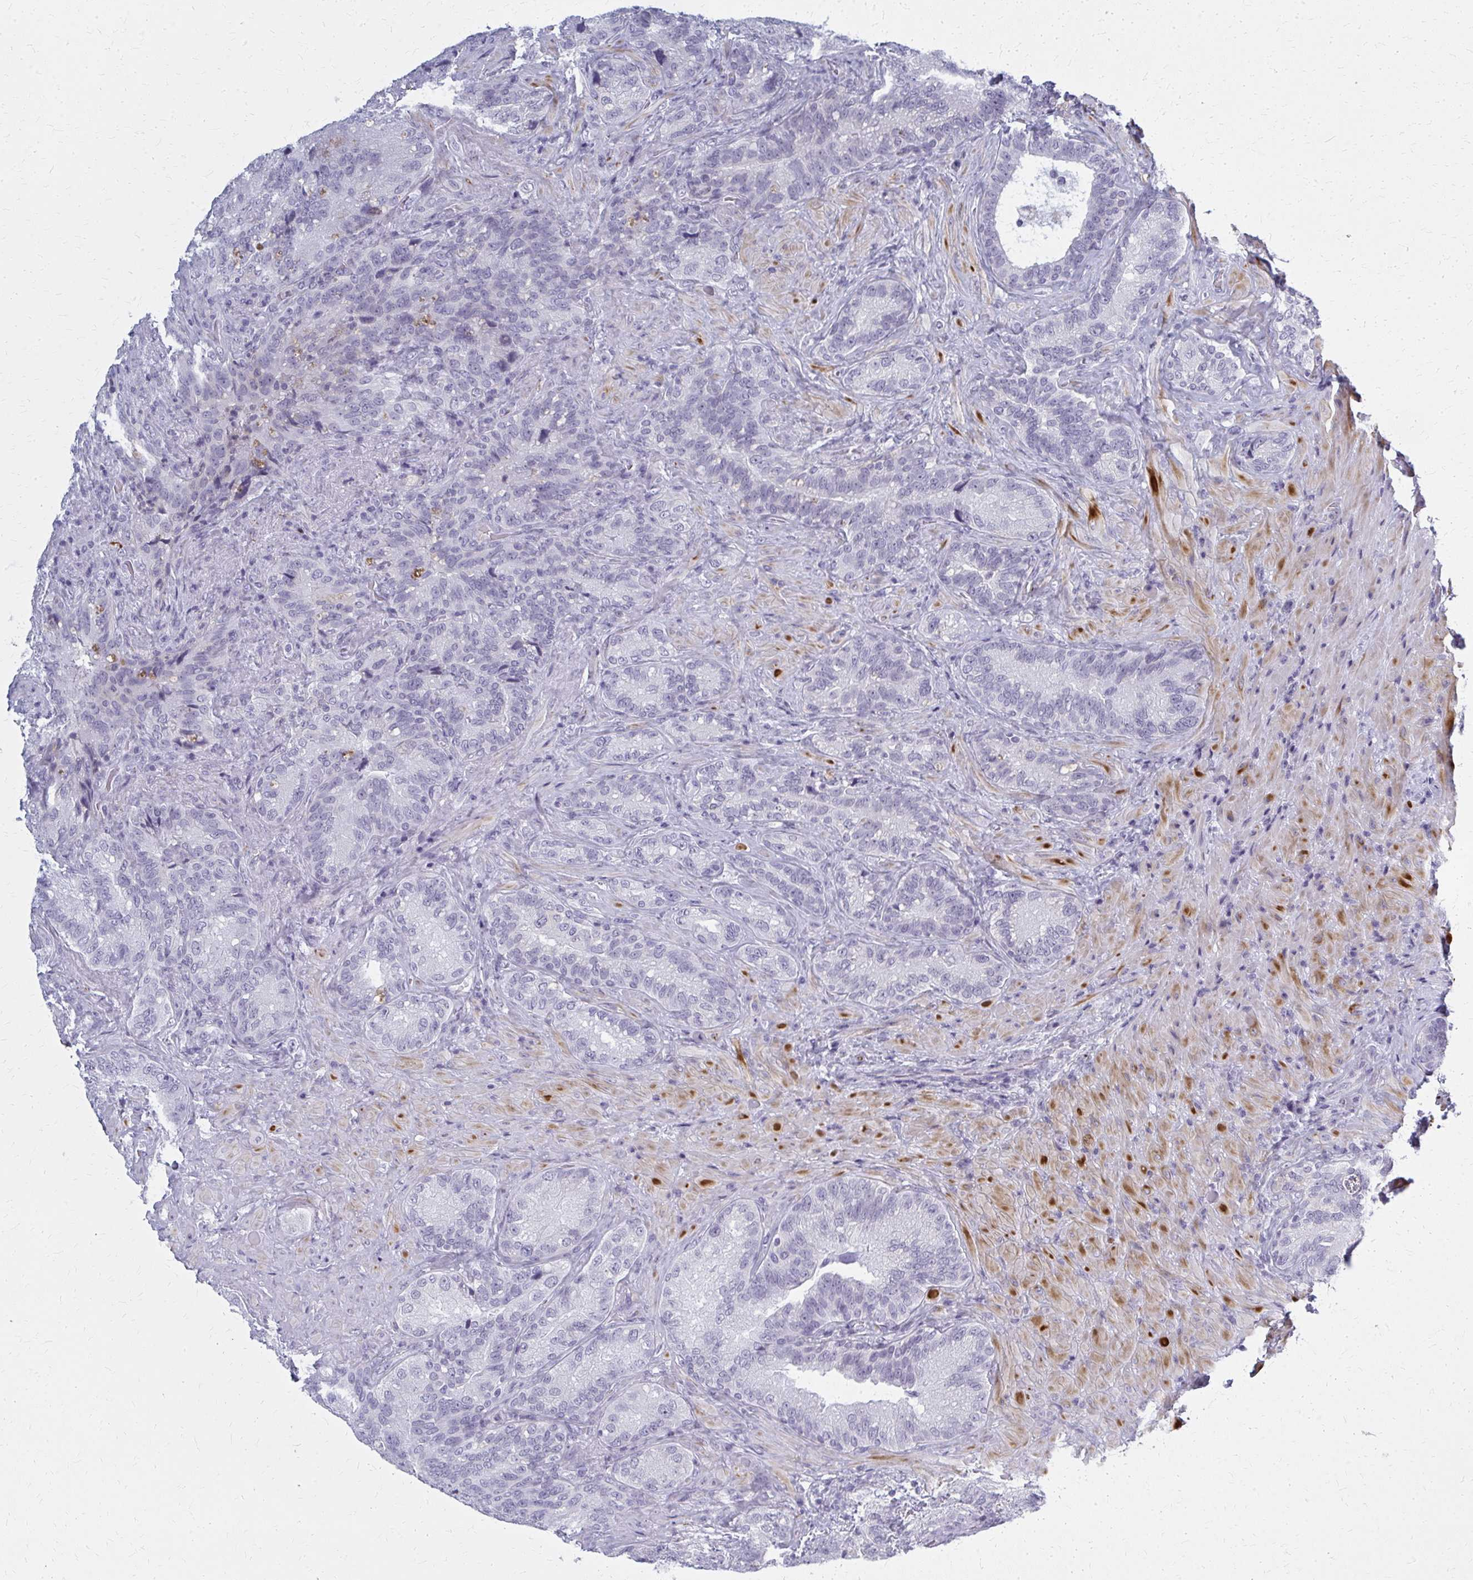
{"staining": {"intensity": "negative", "quantity": "none", "location": "none"}, "tissue": "seminal vesicle", "cell_type": "Glandular cells", "image_type": "normal", "snomed": [{"axis": "morphology", "description": "Normal tissue, NOS"}, {"axis": "topography", "description": "Seminal veicle"}], "caption": "The micrograph demonstrates no staining of glandular cells in unremarkable seminal vesicle.", "gene": "CASQ2", "patient": {"sex": "male", "age": 68}}